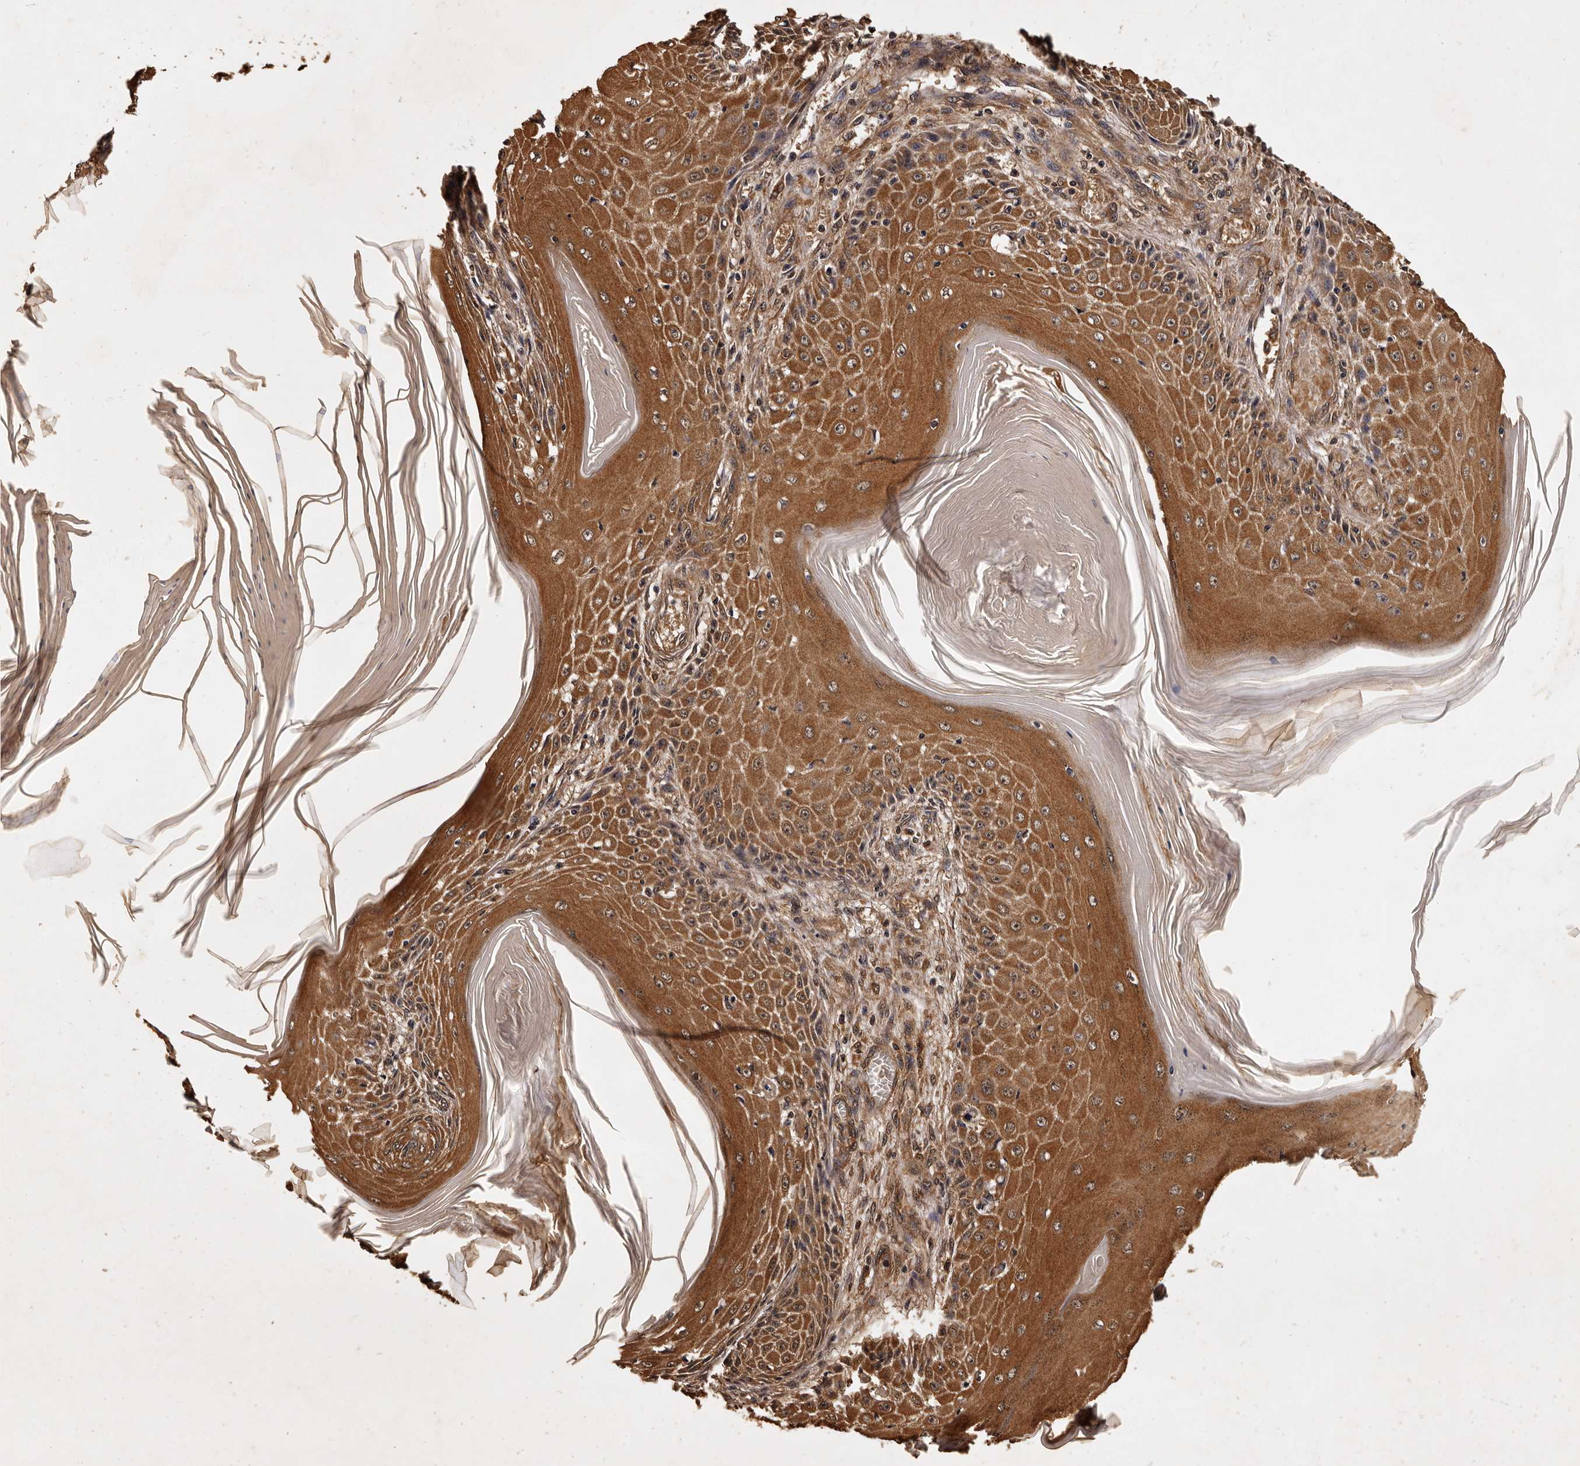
{"staining": {"intensity": "moderate", "quantity": ">75%", "location": "cytoplasmic/membranous"}, "tissue": "skin cancer", "cell_type": "Tumor cells", "image_type": "cancer", "snomed": [{"axis": "morphology", "description": "Squamous cell carcinoma, NOS"}, {"axis": "topography", "description": "Skin"}], "caption": "Human skin cancer (squamous cell carcinoma) stained with a brown dye exhibits moderate cytoplasmic/membranous positive staining in approximately >75% of tumor cells.", "gene": "PARS2", "patient": {"sex": "female", "age": 73}}